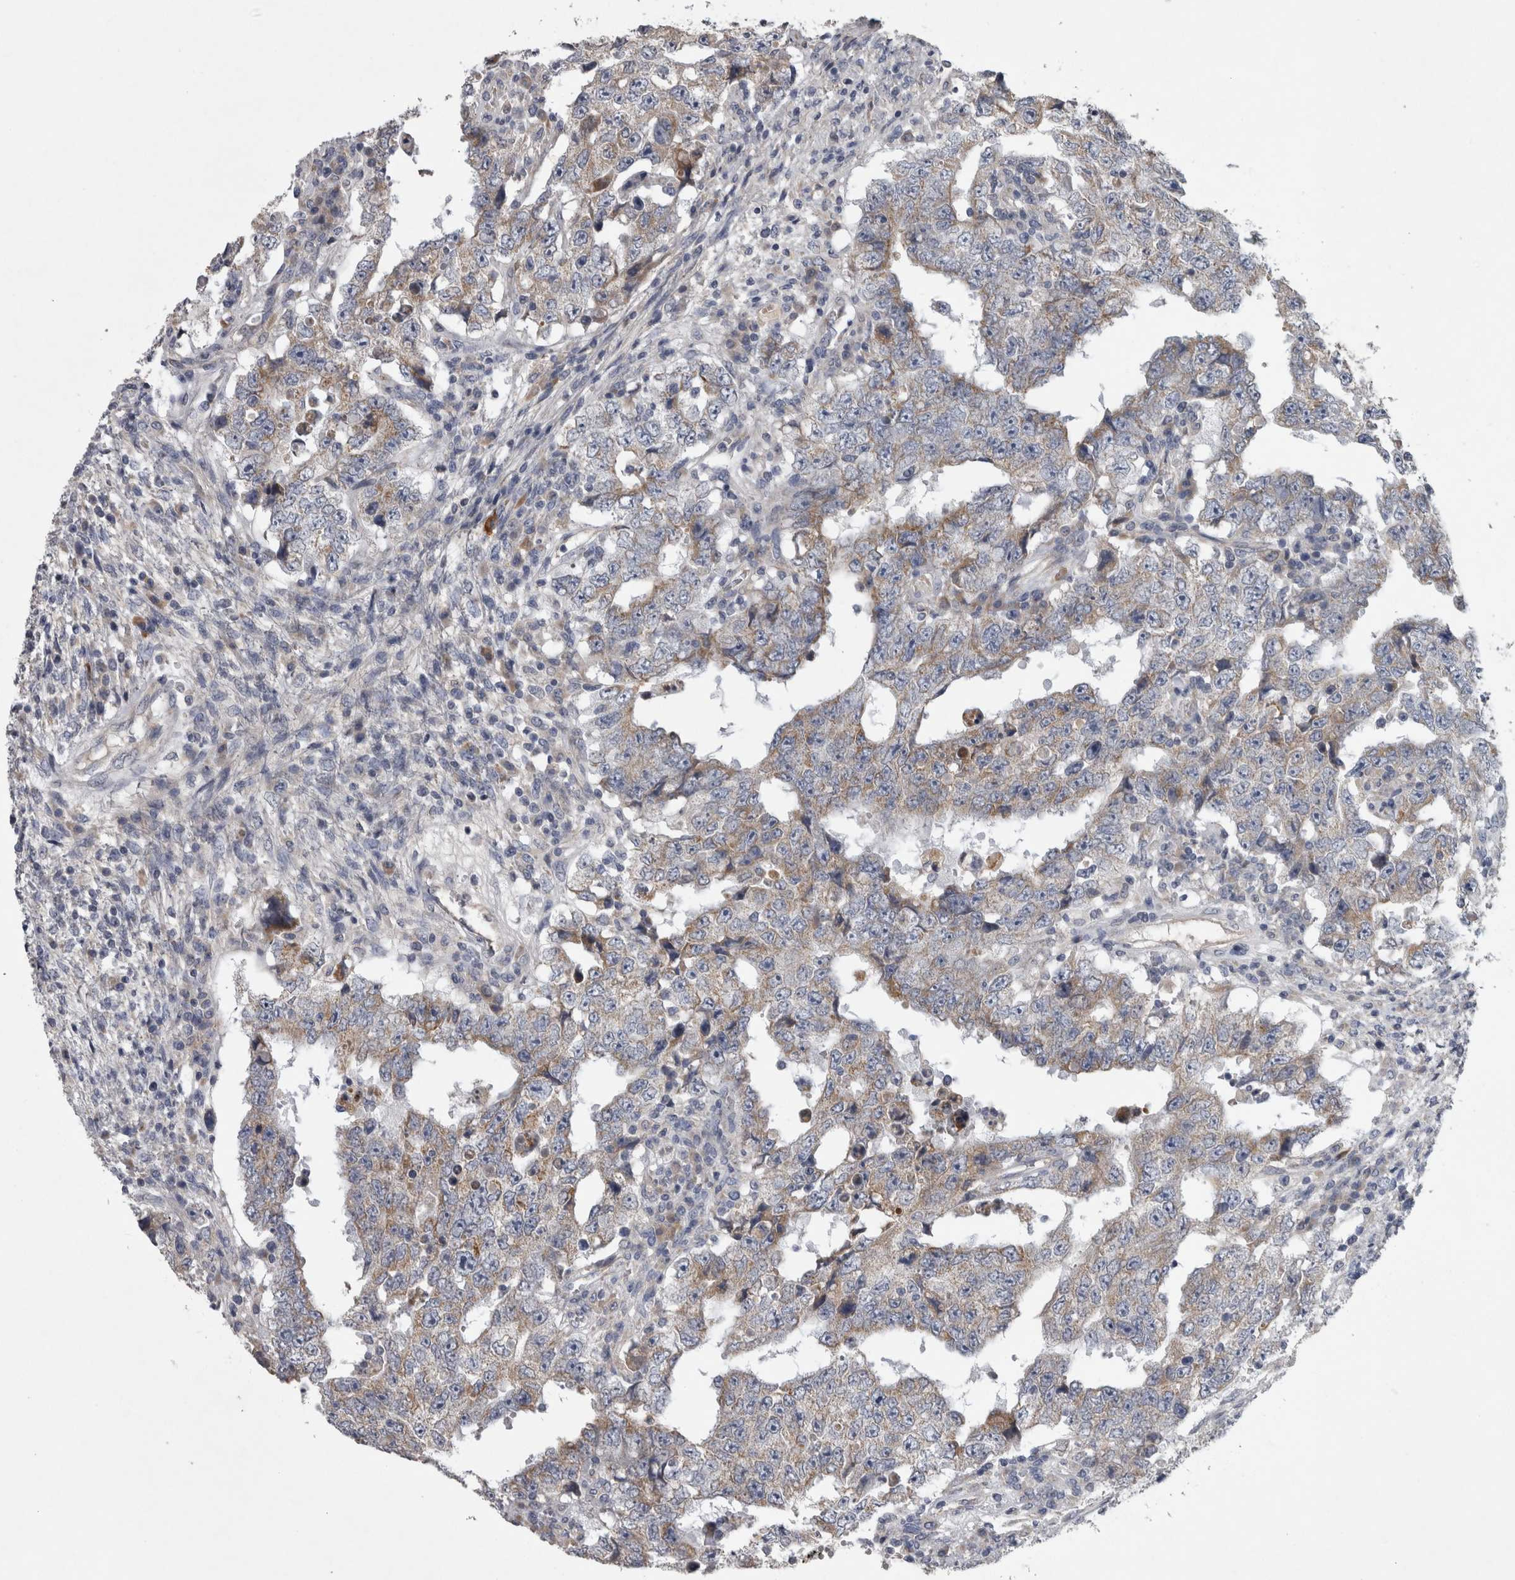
{"staining": {"intensity": "weak", "quantity": ">75%", "location": "cytoplasmic/membranous"}, "tissue": "testis cancer", "cell_type": "Tumor cells", "image_type": "cancer", "snomed": [{"axis": "morphology", "description": "Carcinoma, Embryonal, NOS"}, {"axis": "topography", "description": "Testis"}], "caption": "IHC of testis cancer demonstrates low levels of weak cytoplasmic/membranous expression in approximately >75% of tumor cells.", "gene": "DBT", "patient": {"sex": "male", "age": 26}}